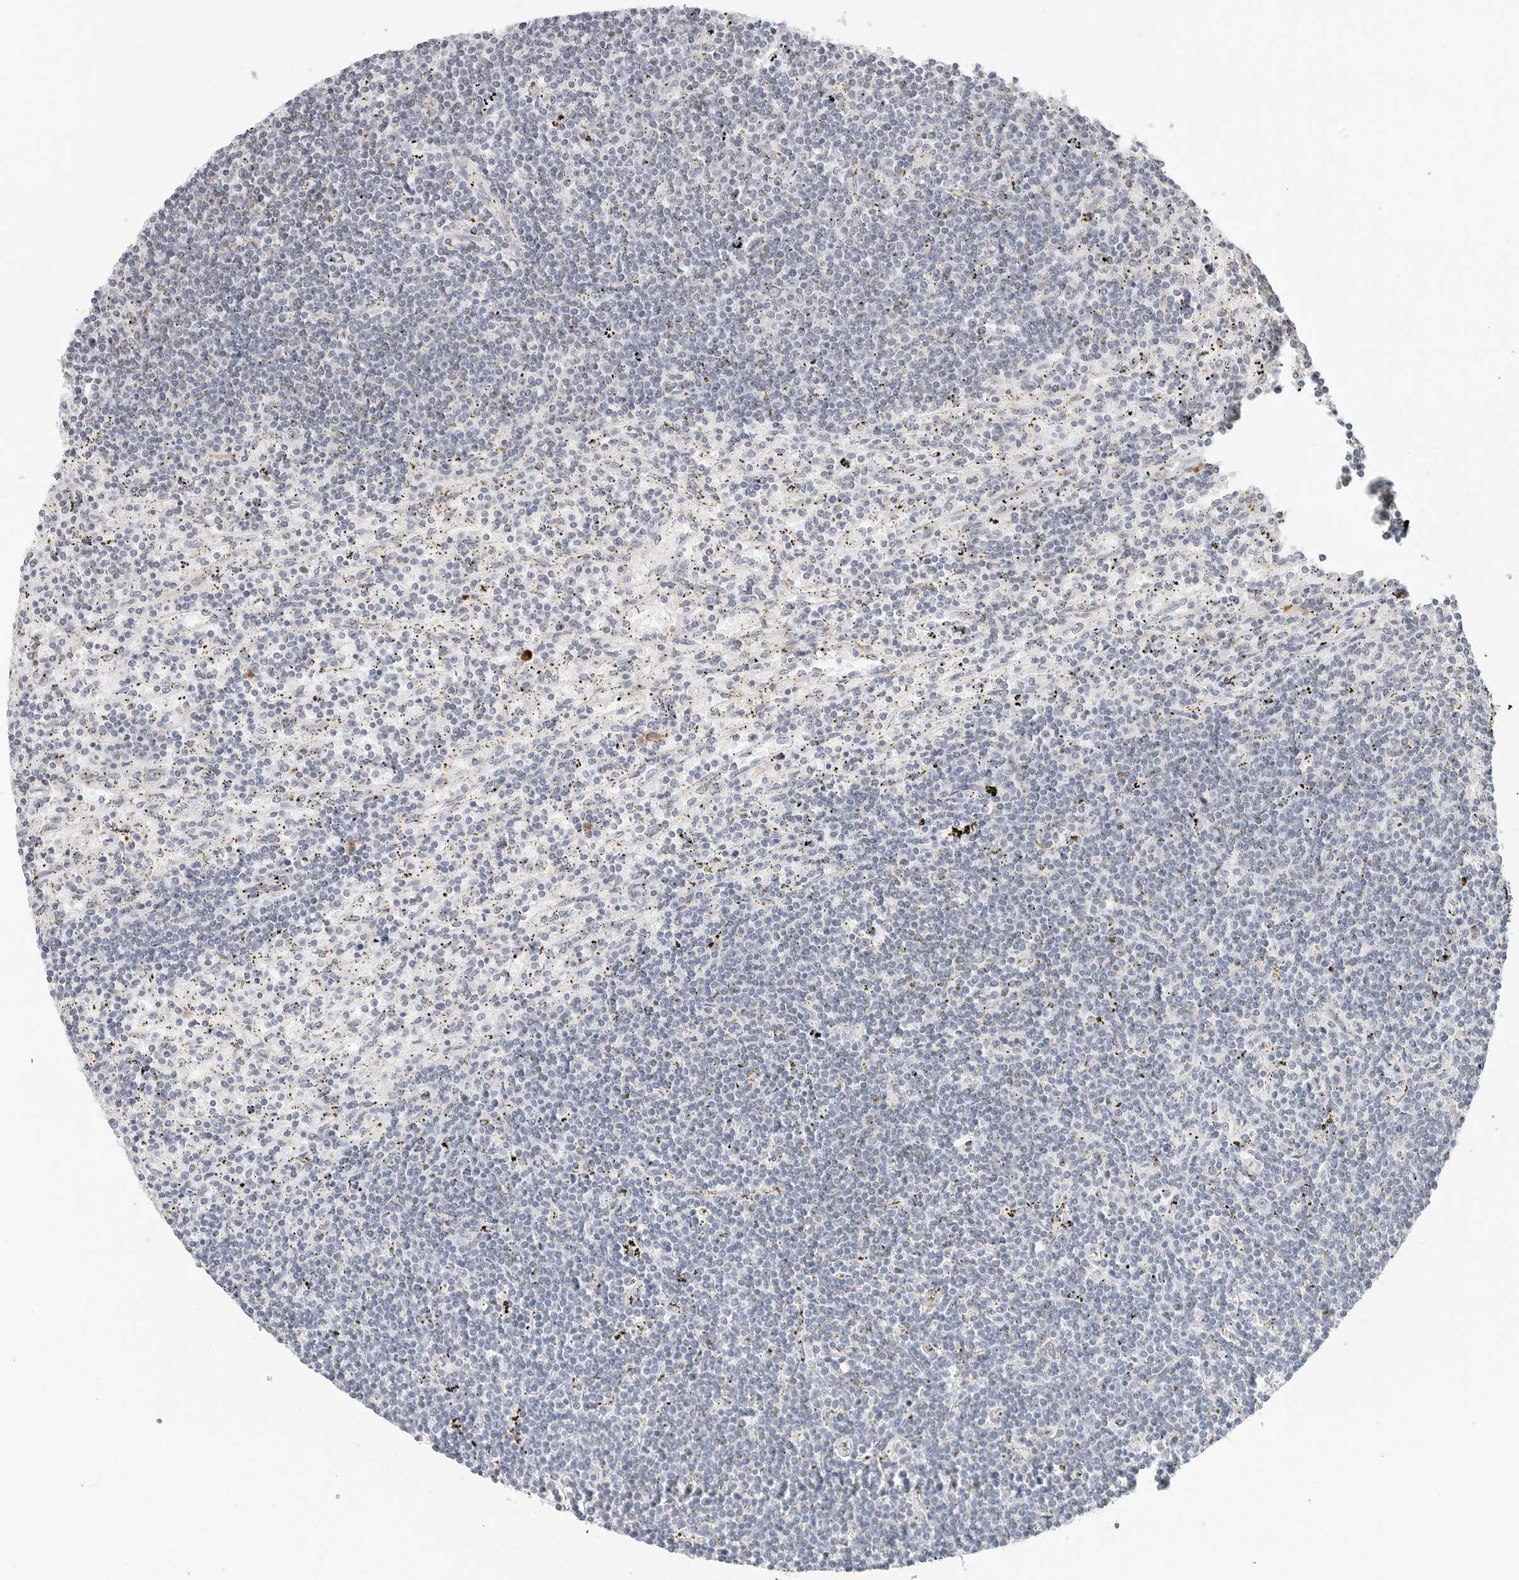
{"staining": {"intensity": "negative", "quantity": "none", "location": "none"}, "tissue": "lymphoma", "cell_type": "Tumor cells", "image_type": "cancer", "snomed": [{"axis": "morphology", "description": "Malignant lymphoma, non-Hodgkin's type, Low grade"}, {"axis": "topography", "description": "Spleen"}], "caption": "Tumor cells show no significant expression in lymphoma. The staining is performed using DAB (3,3'-diaminobenzidine) brown chromogen with nuclei counter-stained in using hematoxylin.", "gene": "PARP10", "patient": {"sex": "male", "age": 76}}